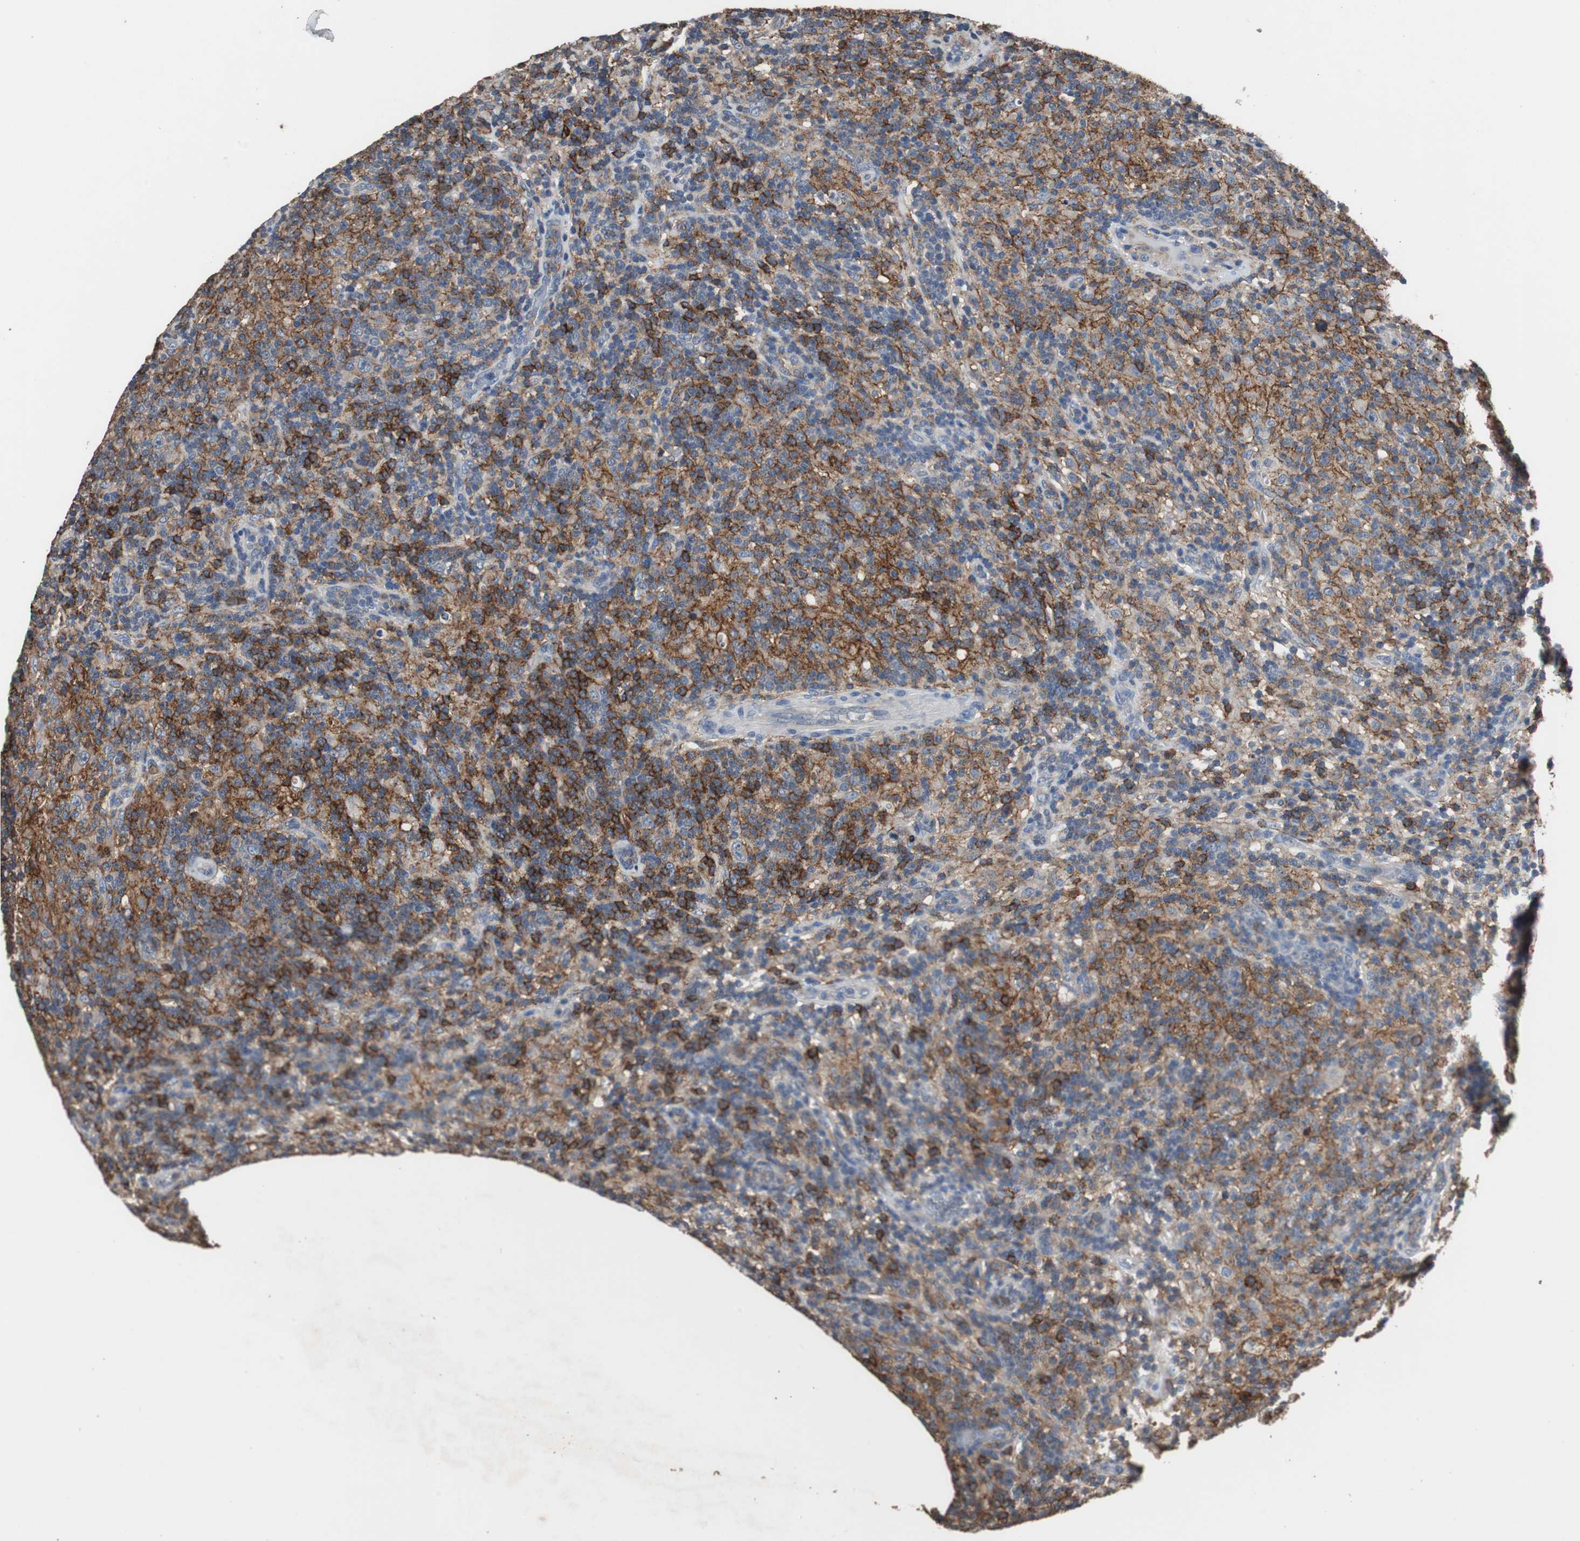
{"staining": {"intensity": "negative", "quantity": "none", "location": "none"}, "tissue": "lymphoma", "cell_type": "Tumor cells", "image_type": "cancer", "snomed": [{"axis": "morphology", "description": "Hodgkin's disease, NOS"}, {"axis": "topography", "description": "Lymph node"}], "caption": "A photomicrograph of Hodgkin's disease stained for a protein reveals no brown staining in tumor cells.", "gene": "SCIMP", "patient": {"sex": "male", "age": 70}}